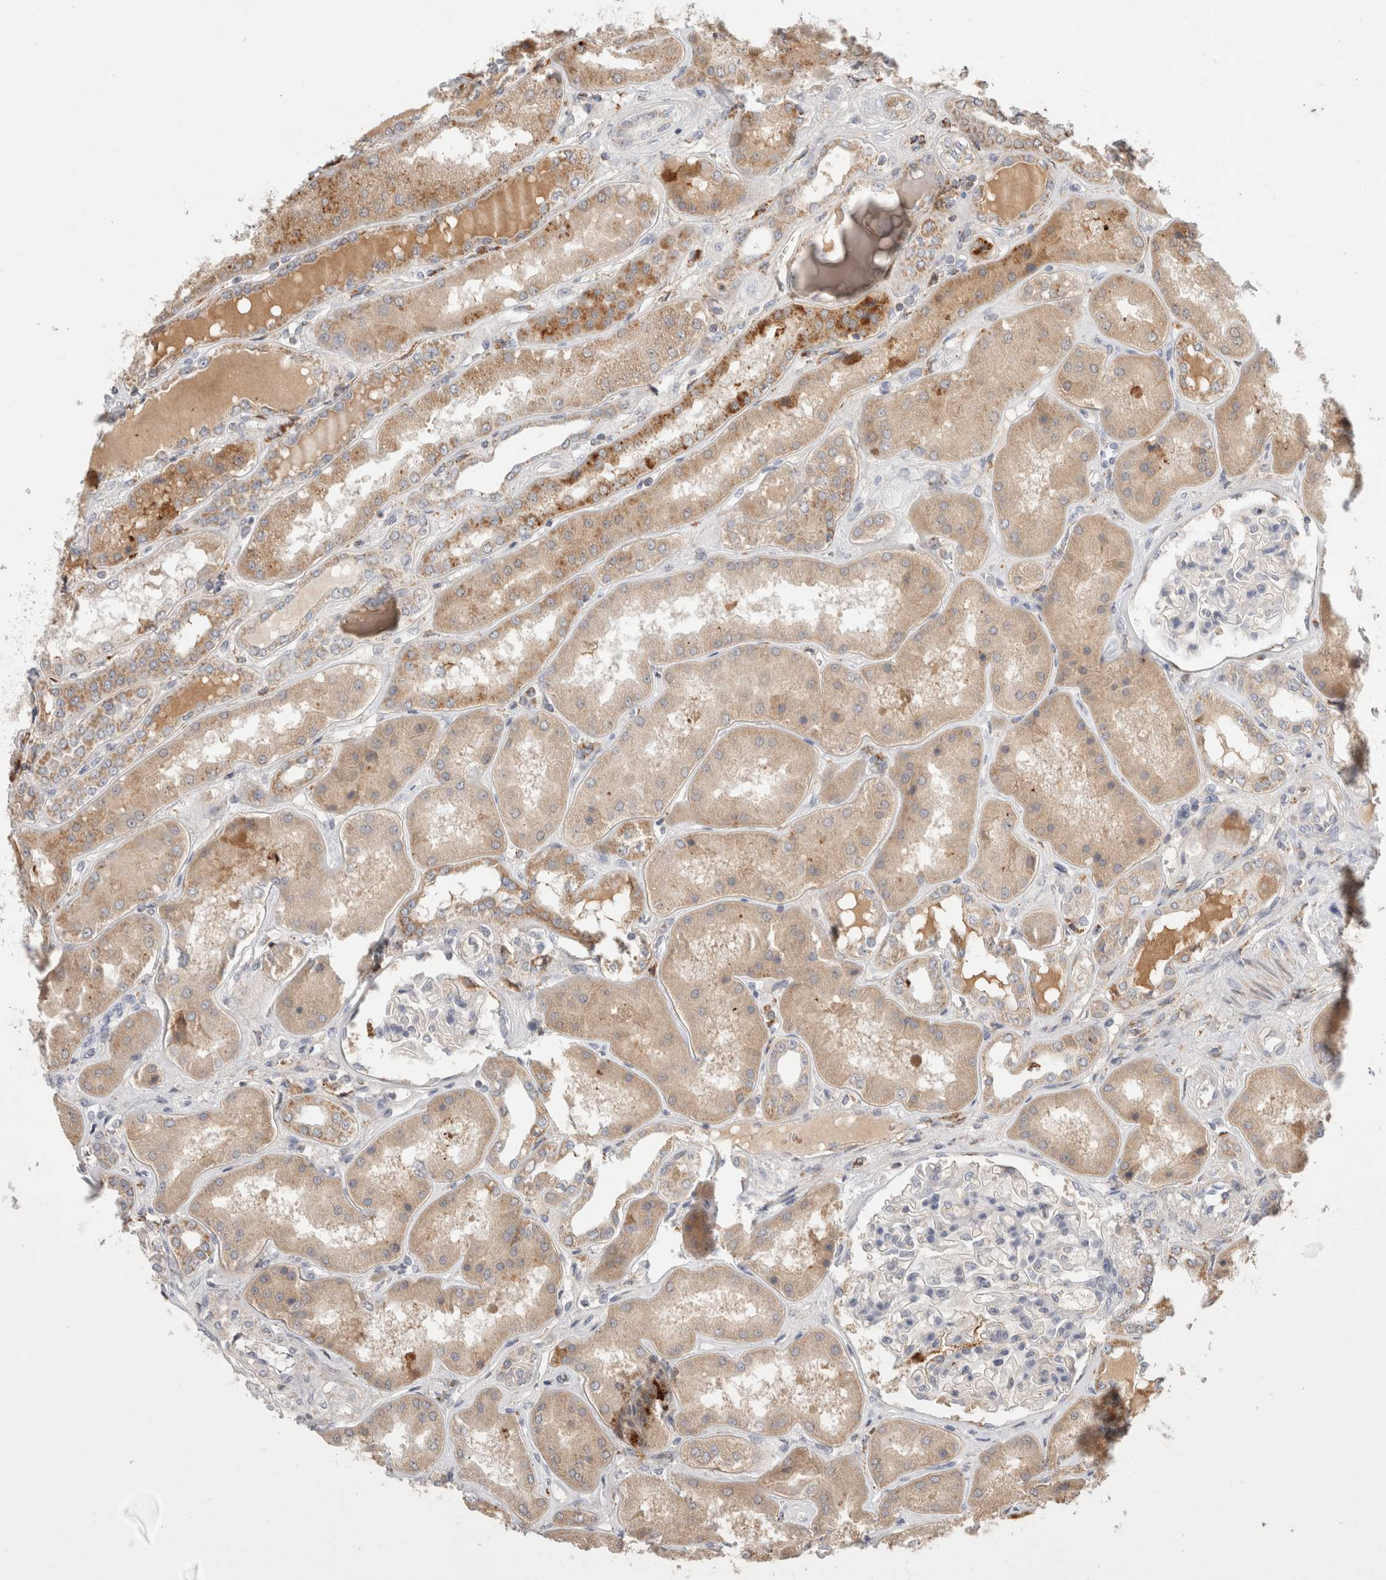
{"staining": {"intensity": "negative", "quantity": "none", "location": "none"}, "tissue": "kidney", "cell_type": "Cells in glomeruli", "image_type": "normal", "snomed": [{"axis": "morphology", "description": "Normal tissue, NOS"}, {"axis": "topography", "description": "Kidney"}], "caption": "IHC of unremarkable kidney exhibits no positivity in cells in glomeruli. The staining is performed using DAB (3,3'-diaminobenzidine) brown chromogen with nuclei counter-stained in using hematoxylin.", "gene": "HROB", "patient": {"sex": "female", "age": 56}}